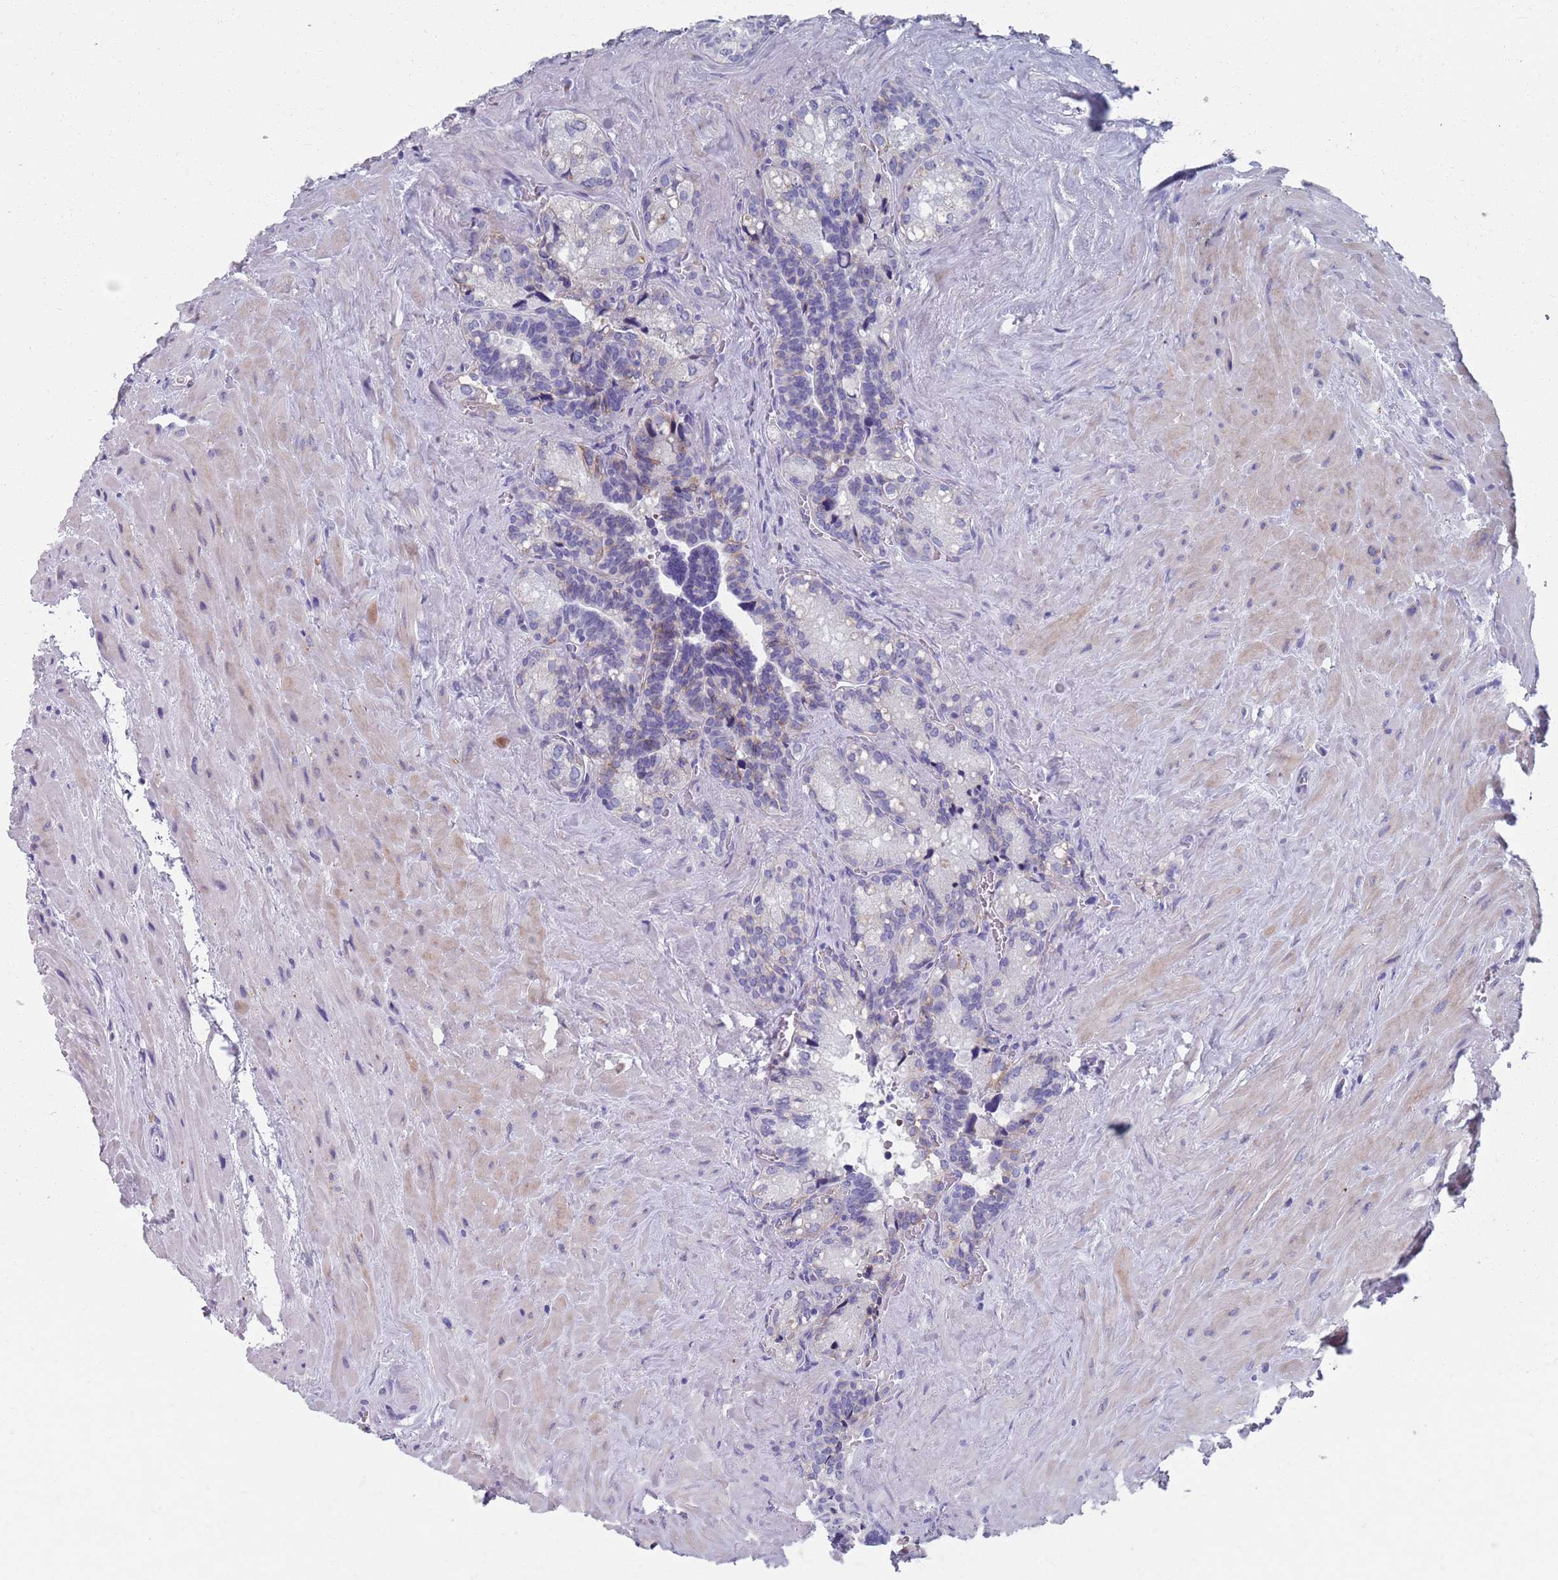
{"staining": {"intensity": "weak", "quantity": "<25%", "location": "cytoplasmic/membranous"}, "tissue": "seminal vesicle", "cell_type": "Glandular cells", "image_type": "normal", "snomed": [{"axis": "morphology", "description": "Normal tissue, NOS"}, {"axis": "topography", "description": "Seminal veicle"}], "caption": "IHC of benign human seminal vesicle displays no positivity in glandular cells. Brightfield microscopy of IHC stained with DAB (3,3'-diaminobenzidine) (brown) and hematoxylin (blue), captured at high magnification.", "gene": "PLOD1", "patient": {"sex": "male", "age": 68}}